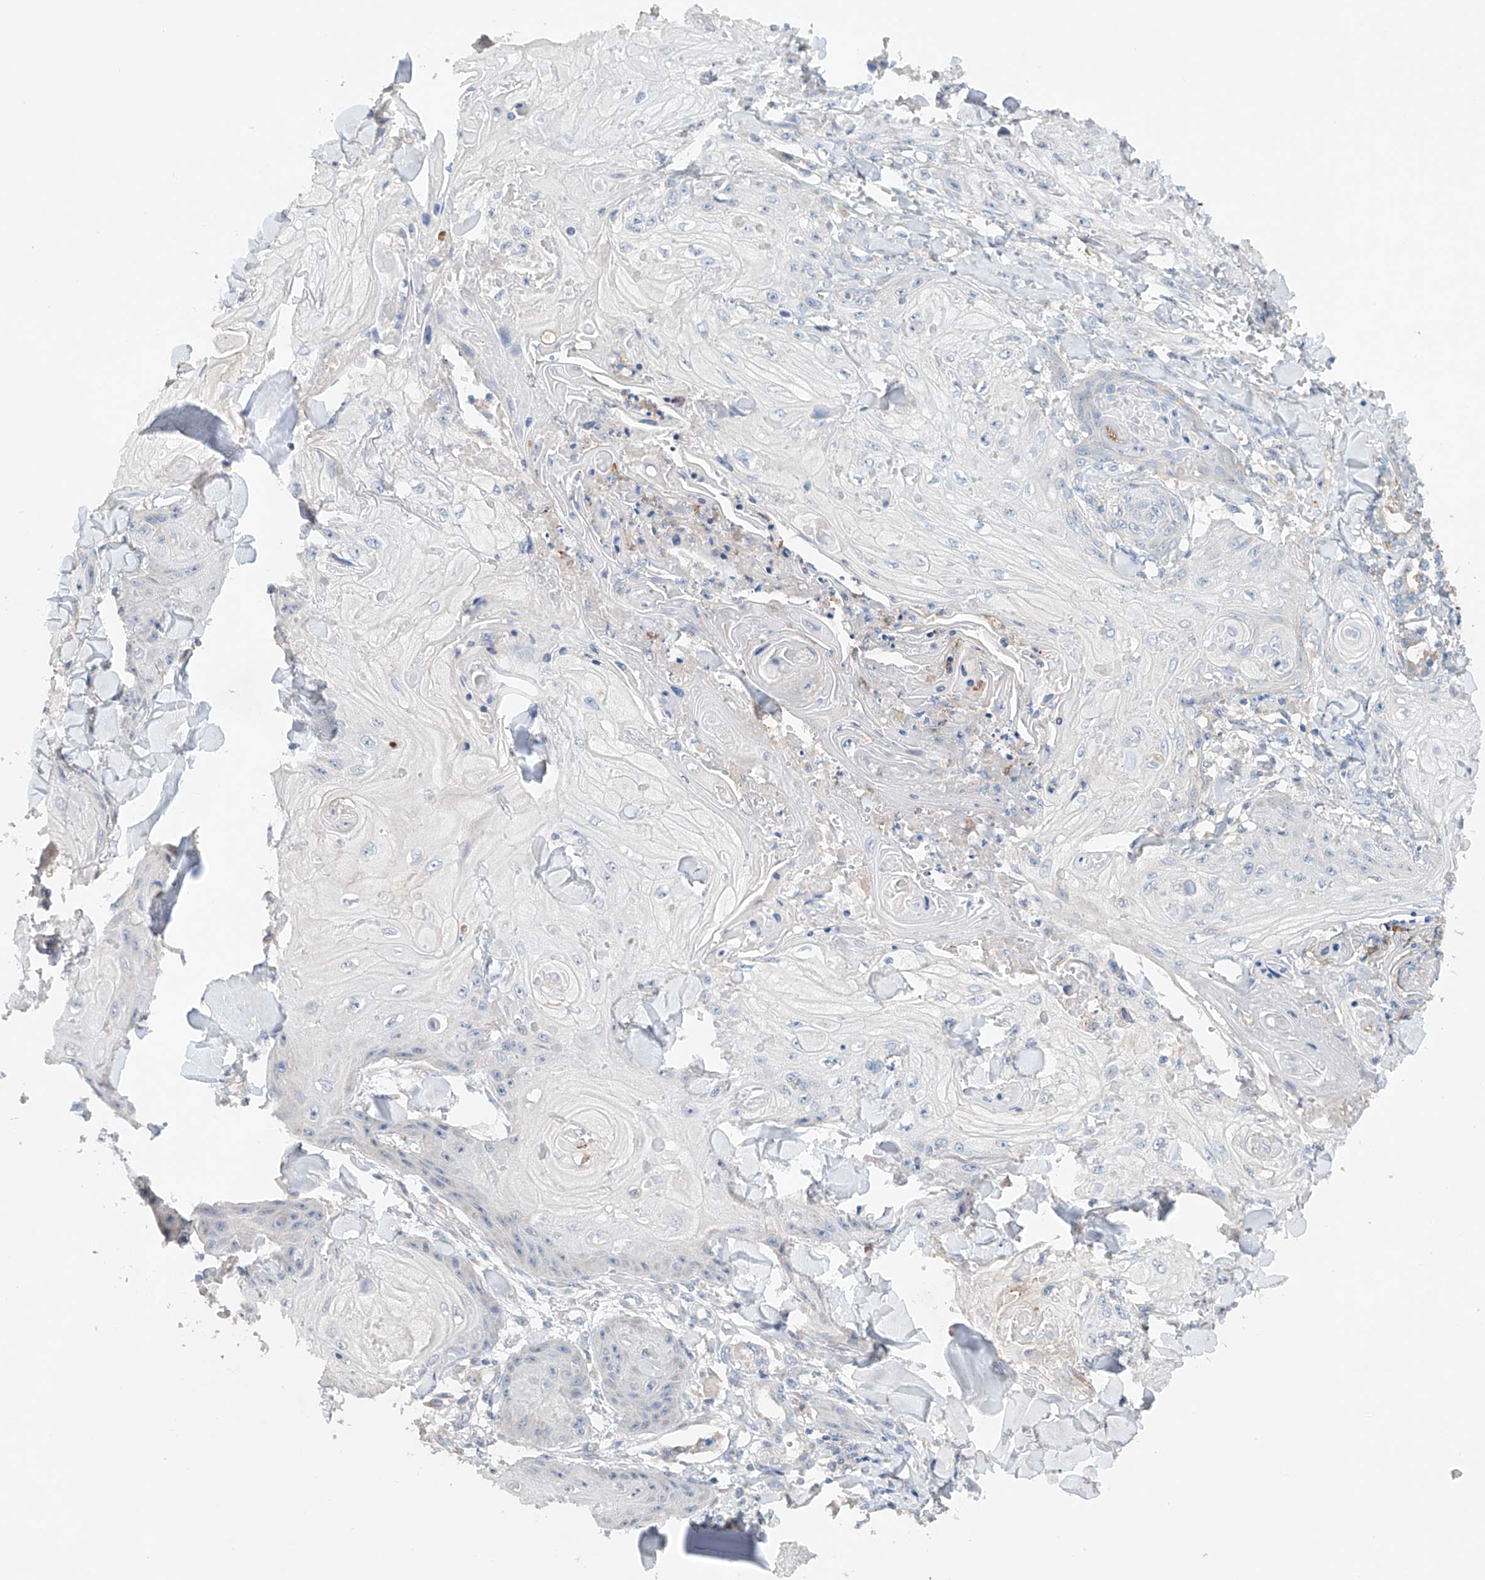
{"staining": {"intensity": "negative", "quantity": "none", "location": "none"}, "tissue": "skin cancer", "cell_type": "Tumor cells", "image_type": "cancer", "snomed": [{"axis": "morphology", "description": "Squamous cell carcinoma, NOS"}, {"axis": "topography", "description": "Skin"}], "caption": "This is an IHC histopathology image of skin squamous cell carcinoma. There is no positivity in tumor cells.", "gene": "GPC4", "patient": {"sex": "male", "age": 74}}